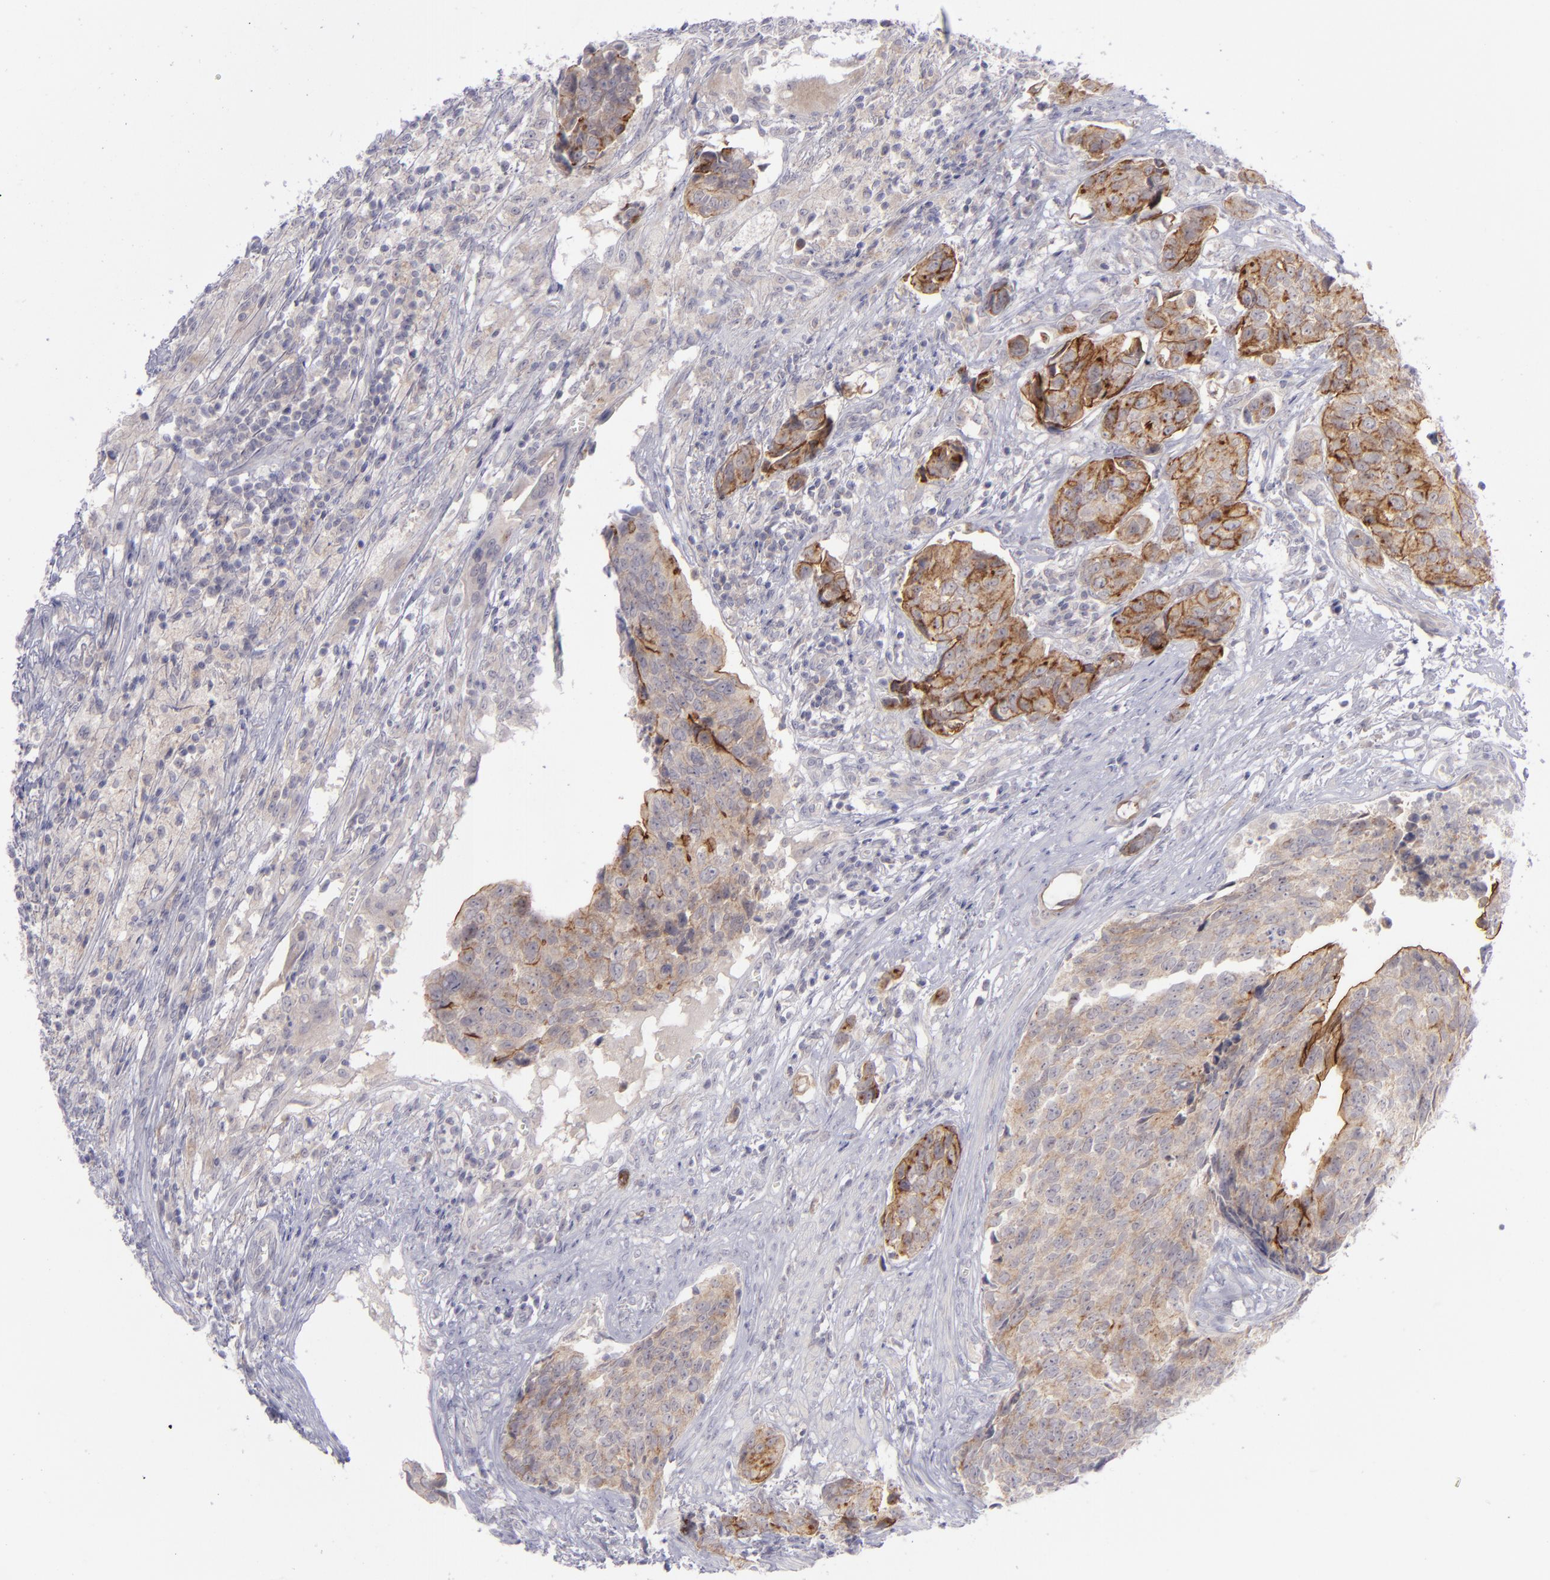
{"staining": {"intensity": "moderate", "quantity": "25%-75%", "location": "cytoplasmic/membranous"}, "tissue": "urothelial cancer", "cell_type": "Tumor cells", "image_type": "cancer", "snomed": [{"axis": "morphology", "description": "Urothelial carcinoma, High grade"}, {"axis": "topography", "description": "Urinary bladder"}], "caption": "DAB immunohistochemical staining of high-grade urothelial carcinoma displays moderate cytoplasmic/membranous protein positivity in about 25%-75% of tumor cells. Nuclei are stained in blue.", "gene": "EVPL", "patient": {"sex": "male", "age": 81}}